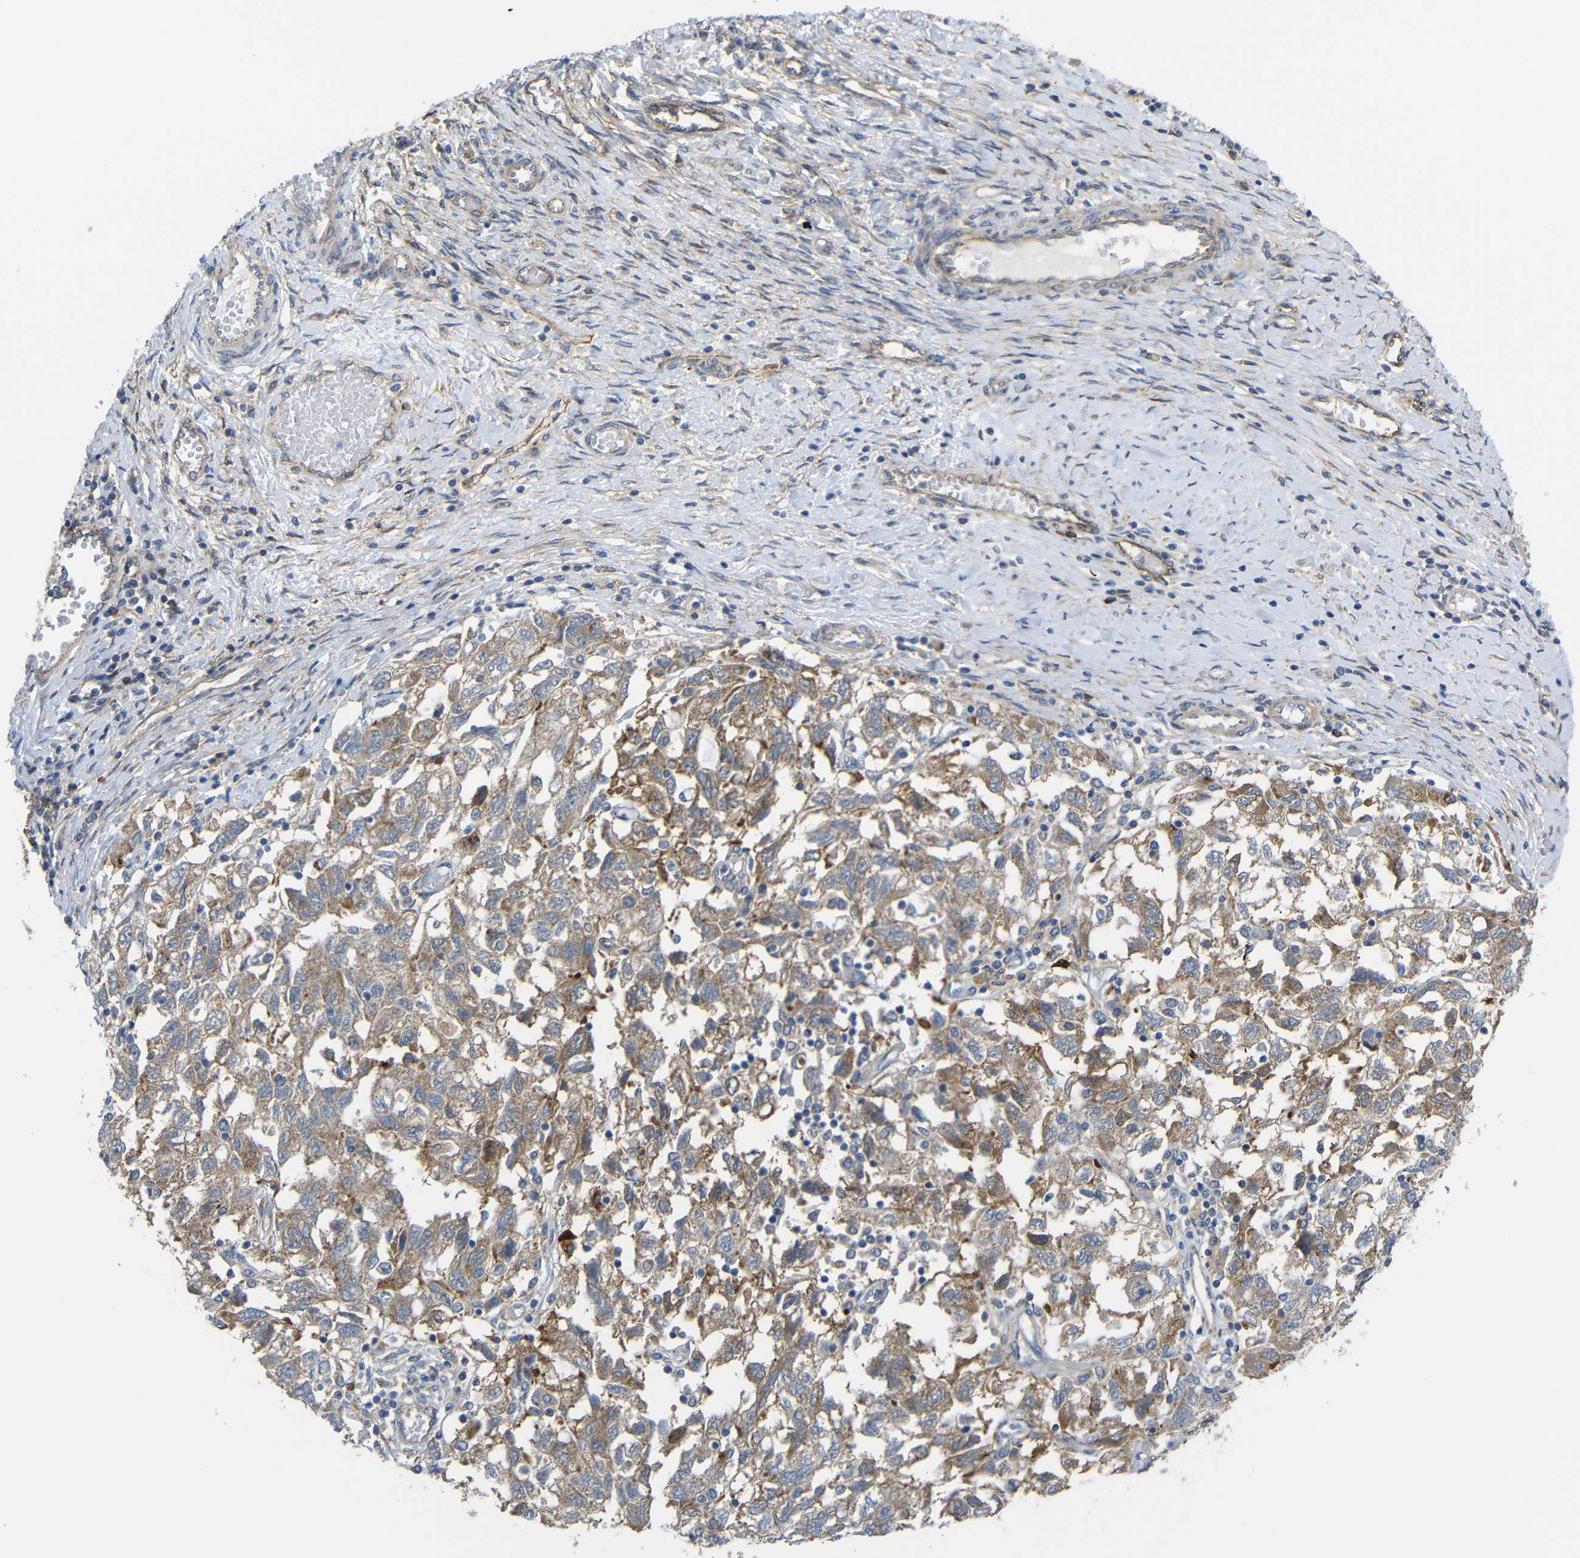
{"staining": {"intensity": "moderate", "quantity": ">75%", "location": "cytoplasmic/membranous"}, "tissue": "ovarian cancer", "cell_type": "Tumor cells", "image_type": "cancer", "snomed": [{"axis": "morphology", "description": "Carcinoma, NOS"}, {"axis": "morphology", "description": "Cystadenocarcinoma, serous, NOS"}, {"axis": "topography", "description": "Ovary"}], "caption": "Serous cystadenocarcinoma (ovarian) stained with DAB IHC exhibits medium levels of moderate cytoplasmic/membranous staining in about >75% of tumor cells.", "gene": "SYPL1", "patient": {"sex": "female", "age": 69}}